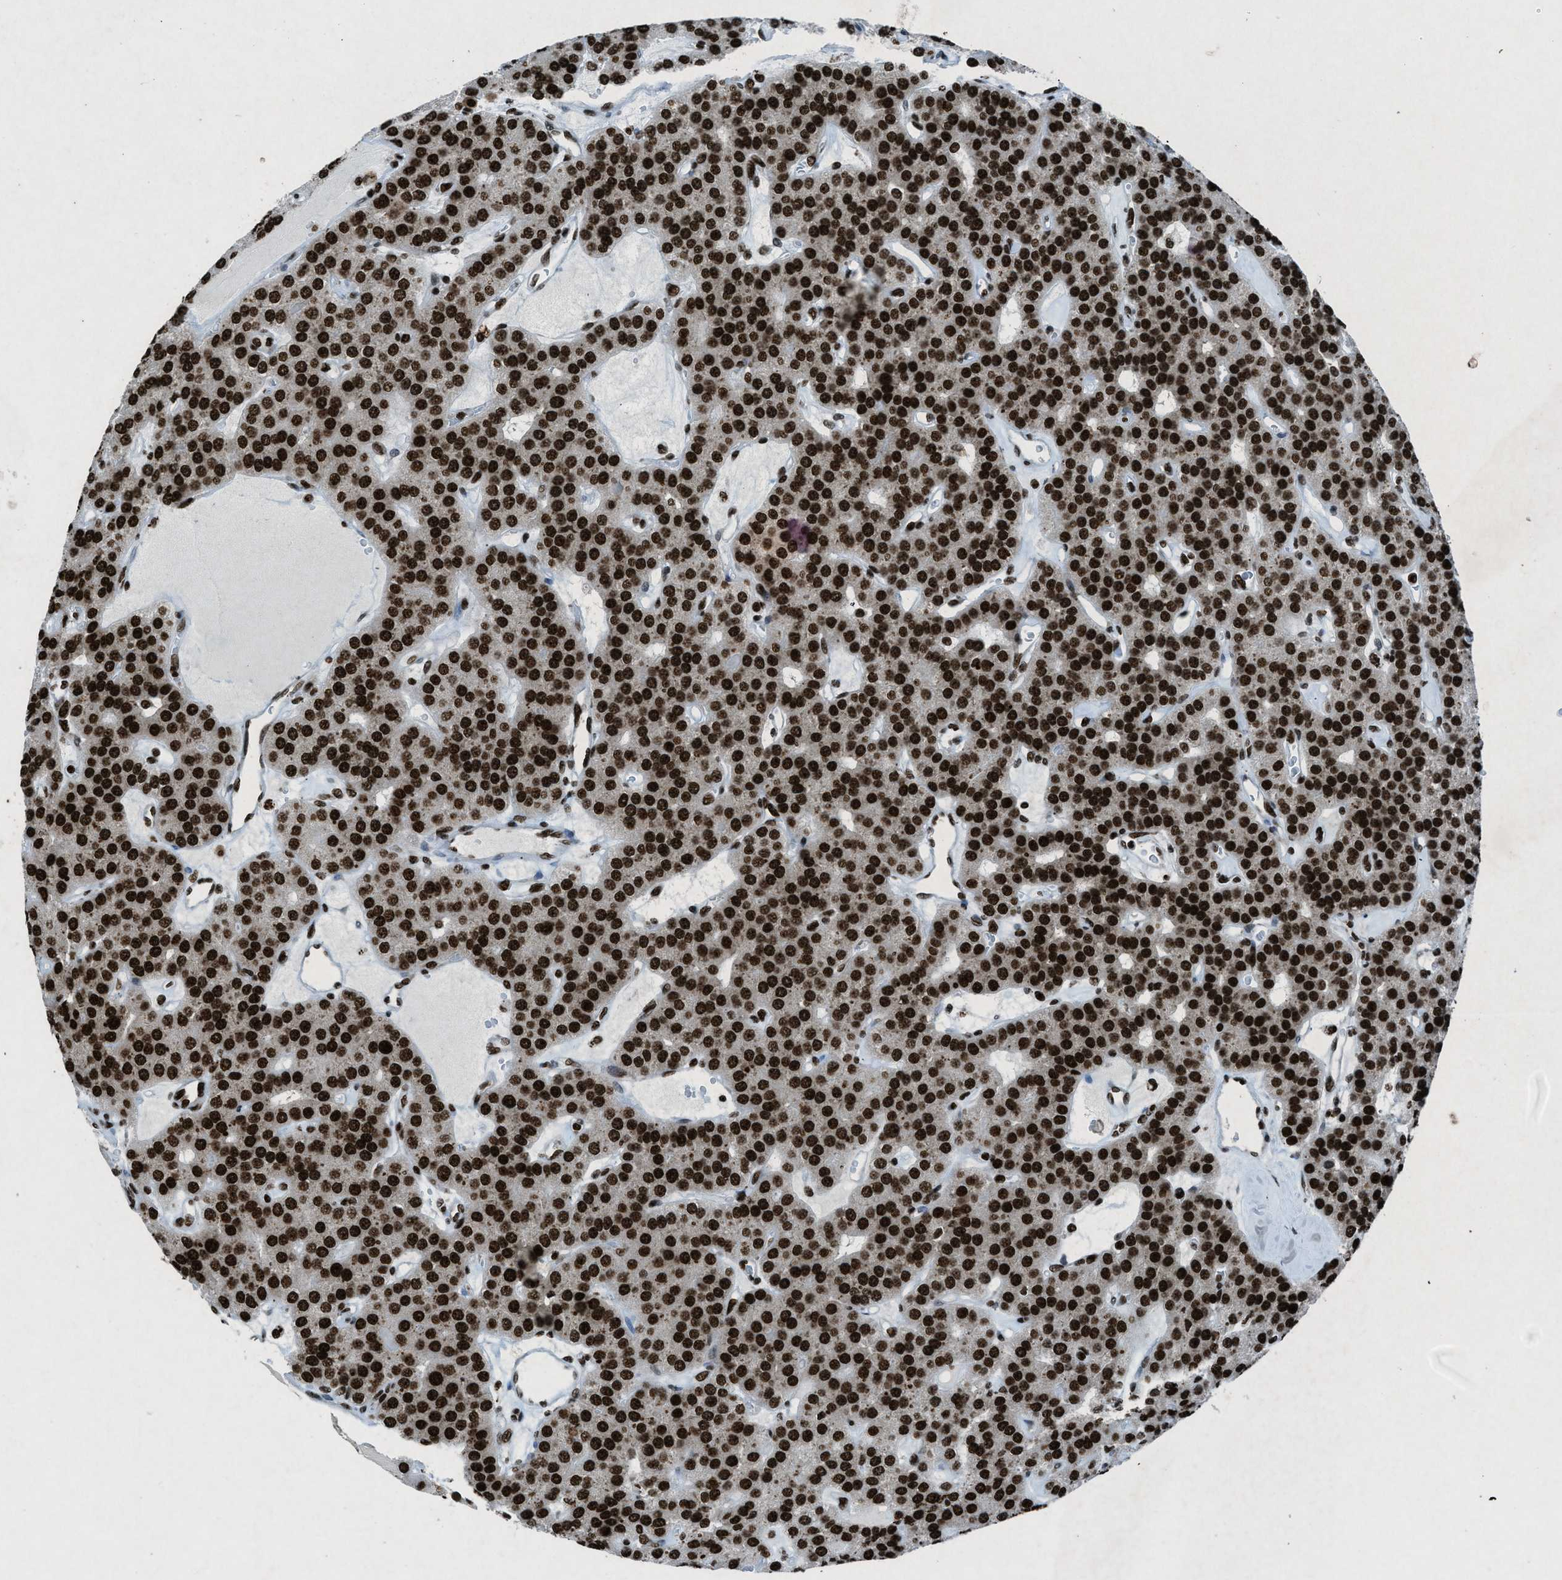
{"staining": {"intensity": "strong", "quantity": ">75%", "location": "nuclear"}, "tissue": "parathyroid gland", "cell_type": "Glandular cells", "image_type": "normal", "snomed": [{"axis": "morphology", "description": "Normal tissue, NOS"}, {"axis": "morphology", "description": "Adenoma, NOS"}, {"axis": "topography", "description": "Parathyroid gland"}], "caption": "Protein expression analysis of unremarkable human parathyroid gland reveals strong nuclear staining in approximately >75% of glandular cells. Nuclei are stained in blue.", "gene": "NXF1", "patient": {"sex": "female", "age": 86}}